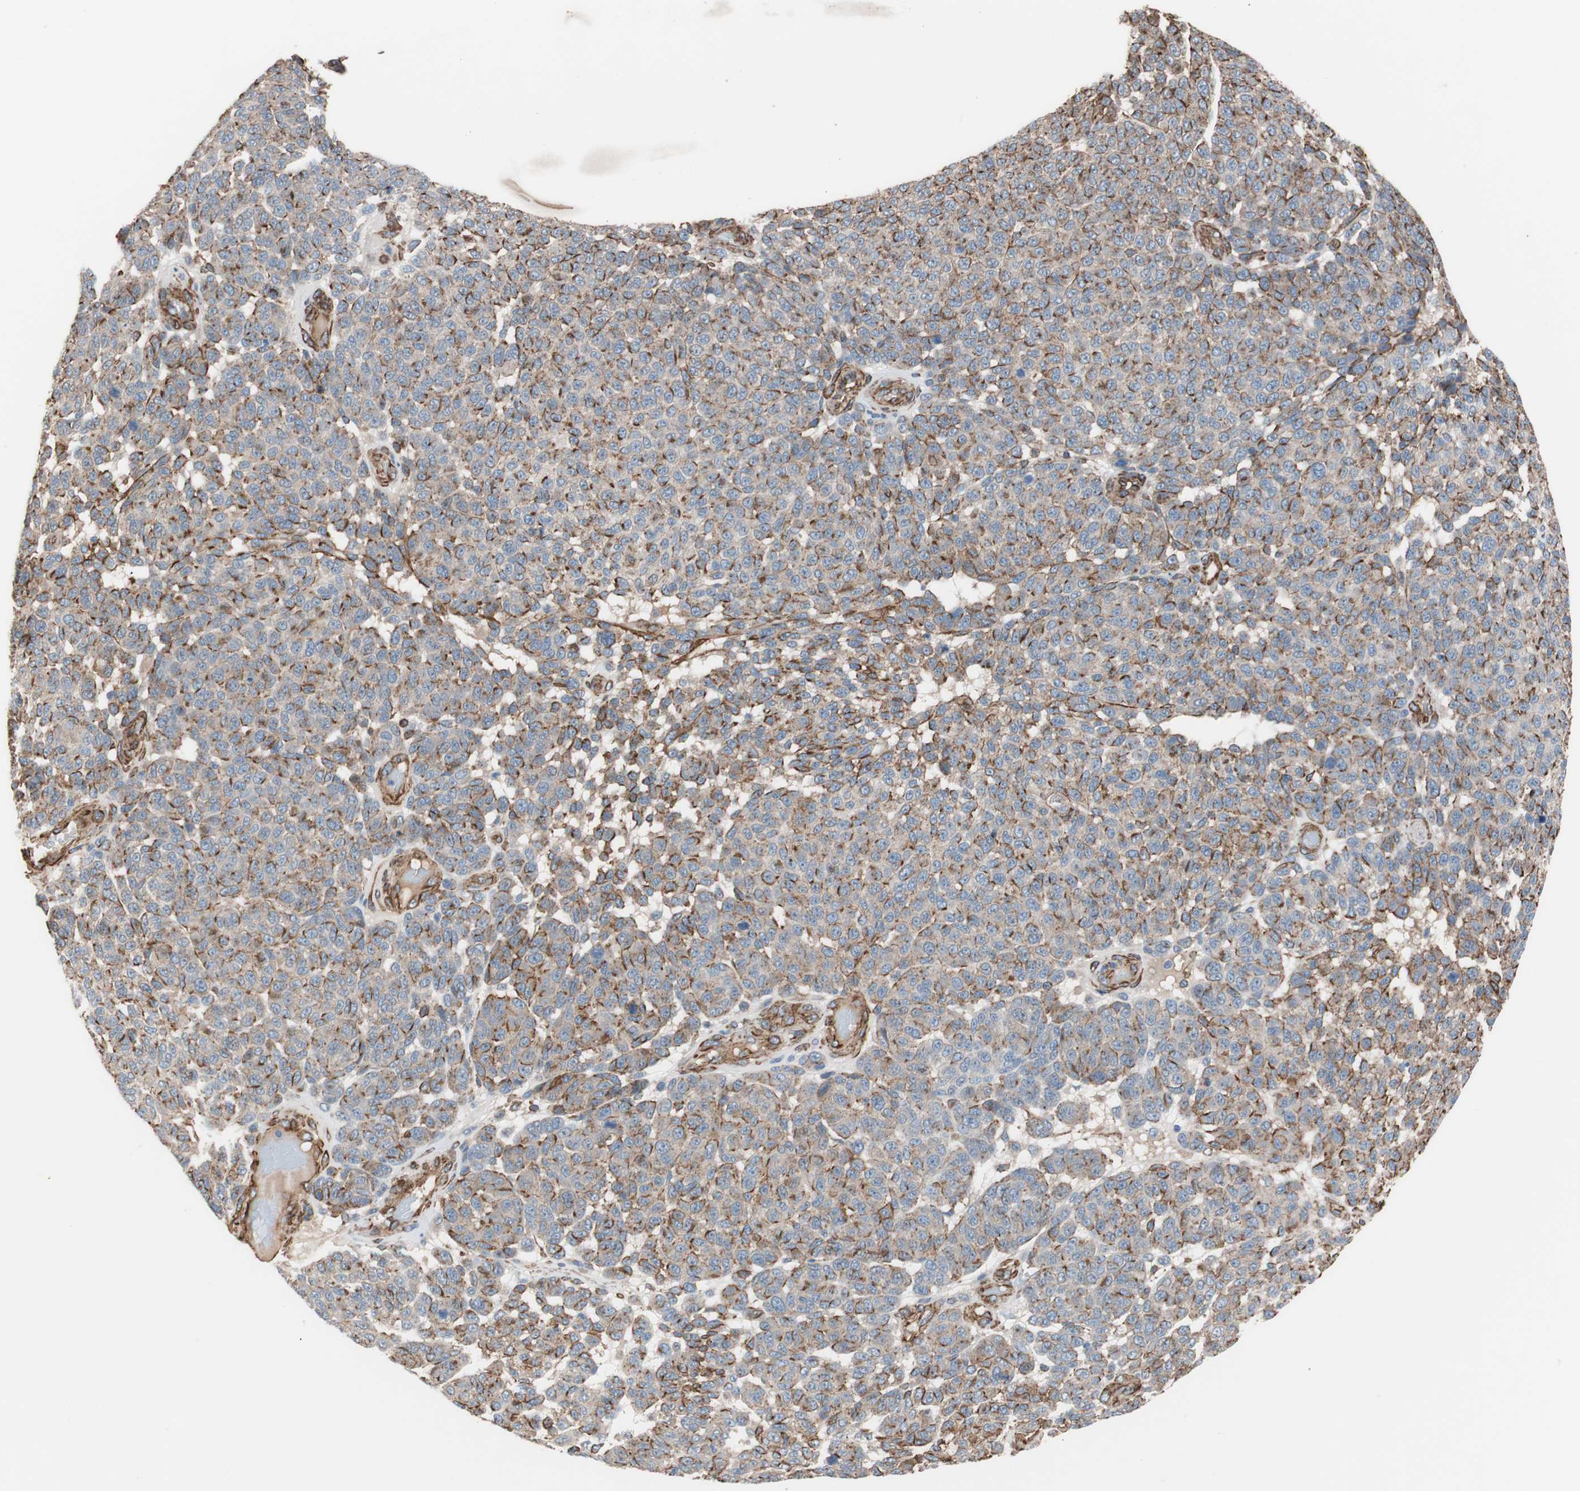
{"staining": {"intensity": "moderate", "quantity": "25%-75%", "location": "cytoplasmic/membranous"}, "tissue": "melanoma", "cell_type": "Tumor cells", "image_type": "cancer", "snomed": [{"axis": "morphology", "description": "Malignant melanoma, NOS"}, {"axis": "topography", "description": "Skin"}], "caption": "Human malignant melanoma stained for a protein (brown) reveals moderate cytoplasmic/membranous positive positivity in approximately 25%-75% of tumor cells.", "gene": "SPINT1", "patient": {"sex": "male", "age": 59}}